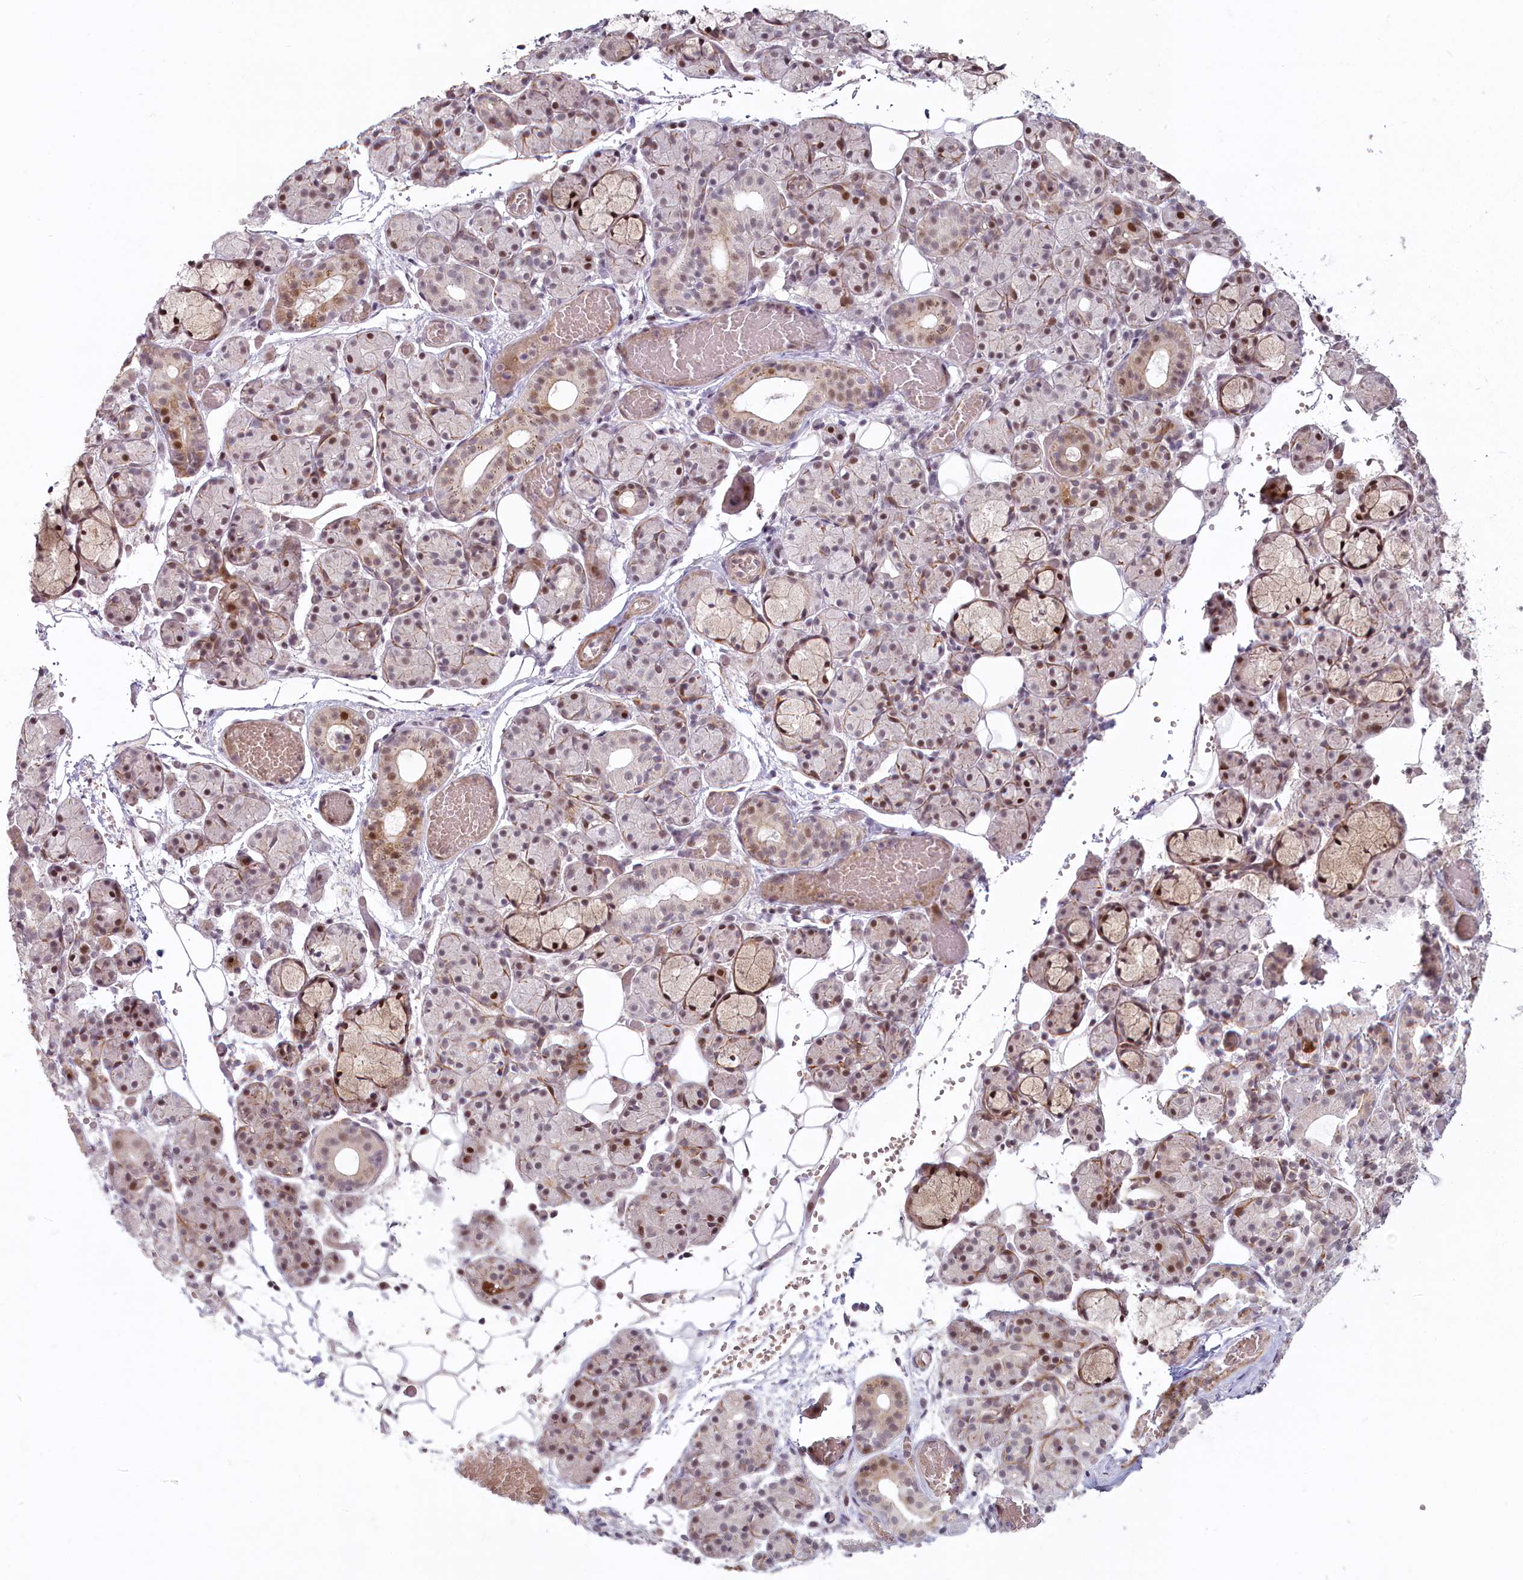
{"staining": {"intensity": "strong", "quantity": "25%-75%", "location": "nuclear"}, "tissue": "salivary gland", "cell_type": "Glandular cells", "image_type": "normal", "snomed": [{"axis": "morphology", "description": "Normal tissue, NOS"}, {"axis": "topography", "description": "Salivary gland"}], "caption": "Immunohistochemical staining of benign human salivary gland reveals 25%-75% levels of strong nuclear protein positivity in about 25%-75% of glandular cells.", "gene": "FAM204A", "patient": {"sex": "male", "age": 63}}